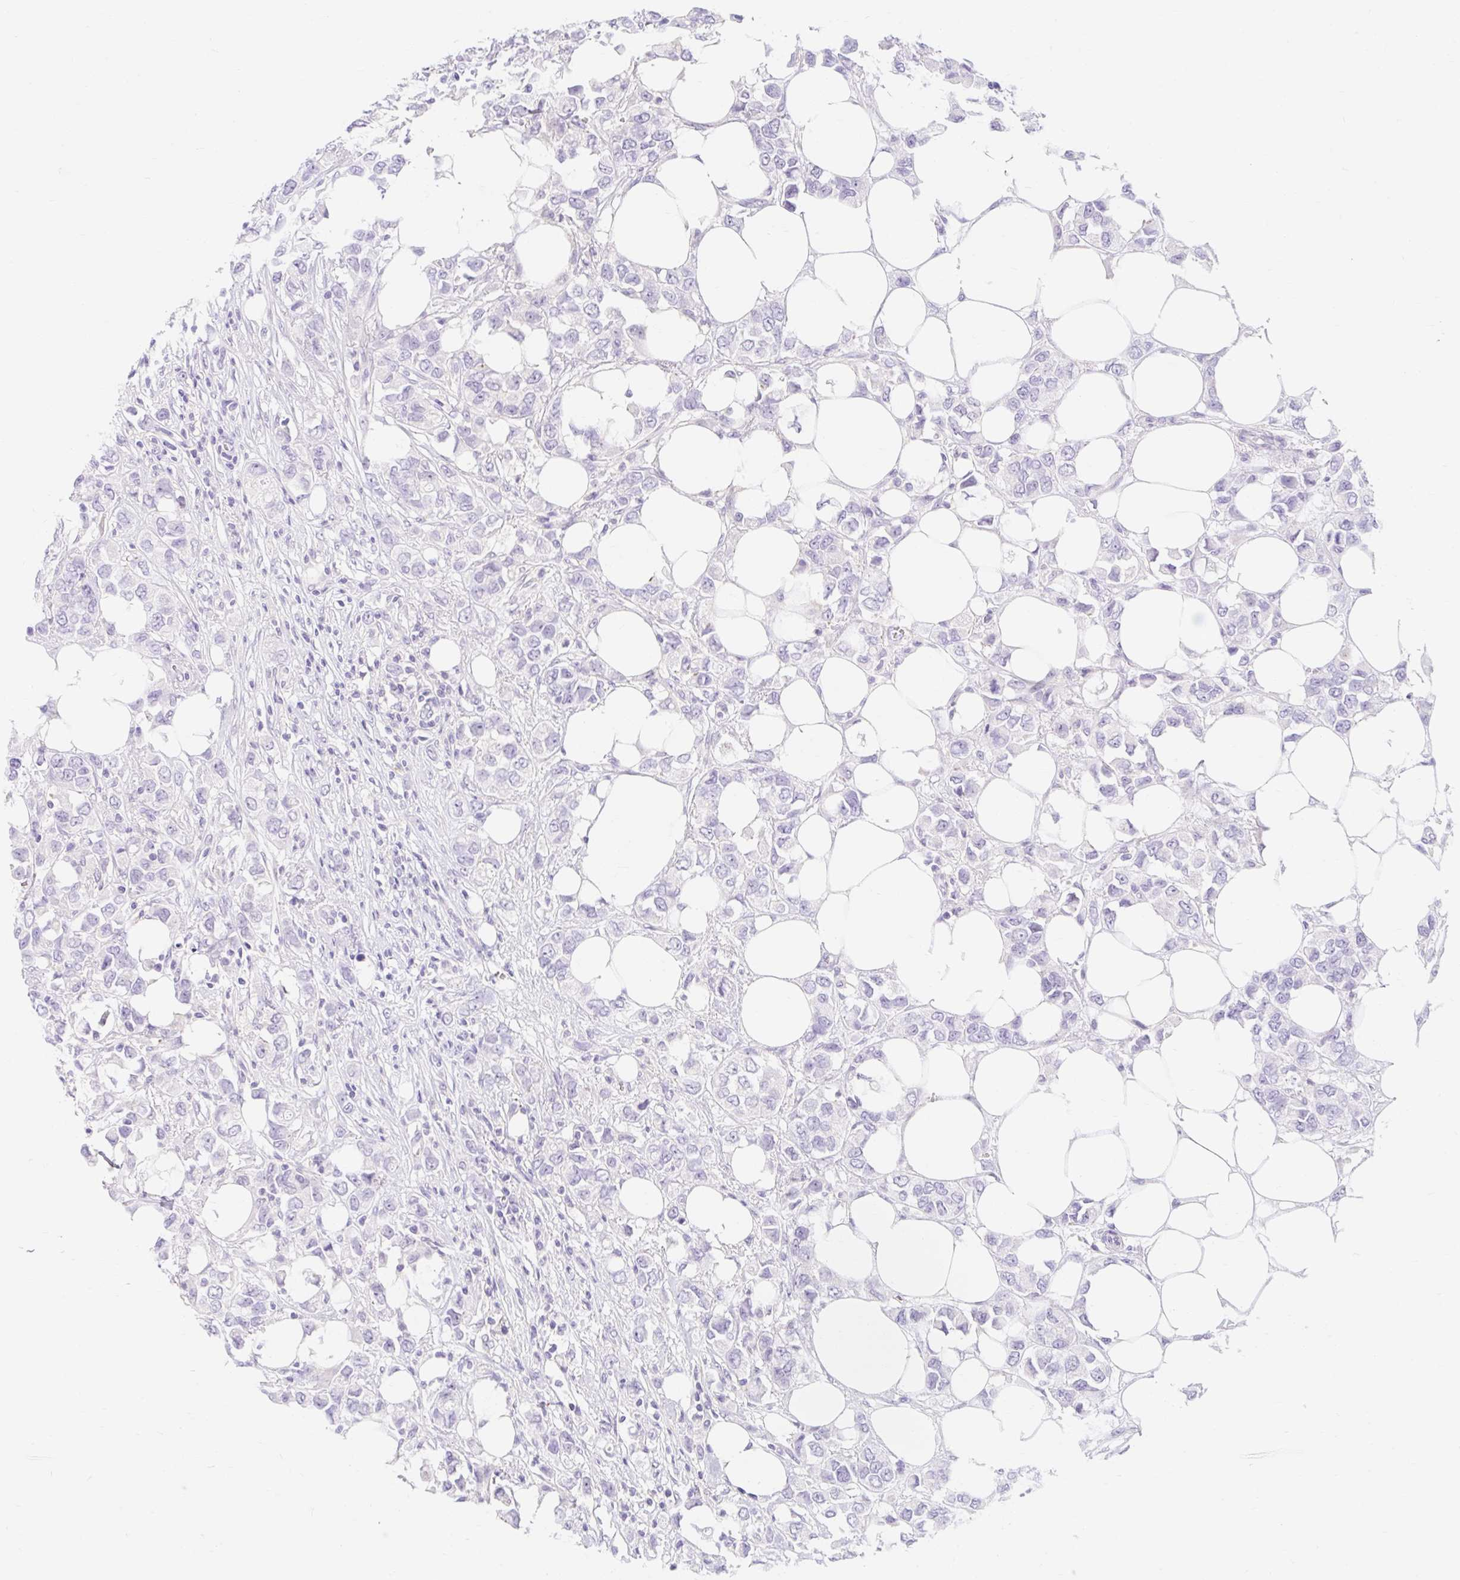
{"staining": {"intensity": "negative", "quantity": "none", "location": "none"}, "tissue": "breast cancer", "cell_type": "Tumor cells", "image_type": "cancer", "snomed": [{"axis": "morphology", "description": "Lobular carcinoma"}, {"axis": "topography", "description": "Breast"}], "caption": "The image reveals no staining of tumor cells in breast cancer (lobular carcinoma).", "gene": "SLC28A1", "patient": {"sex": "female", "age": 91}}